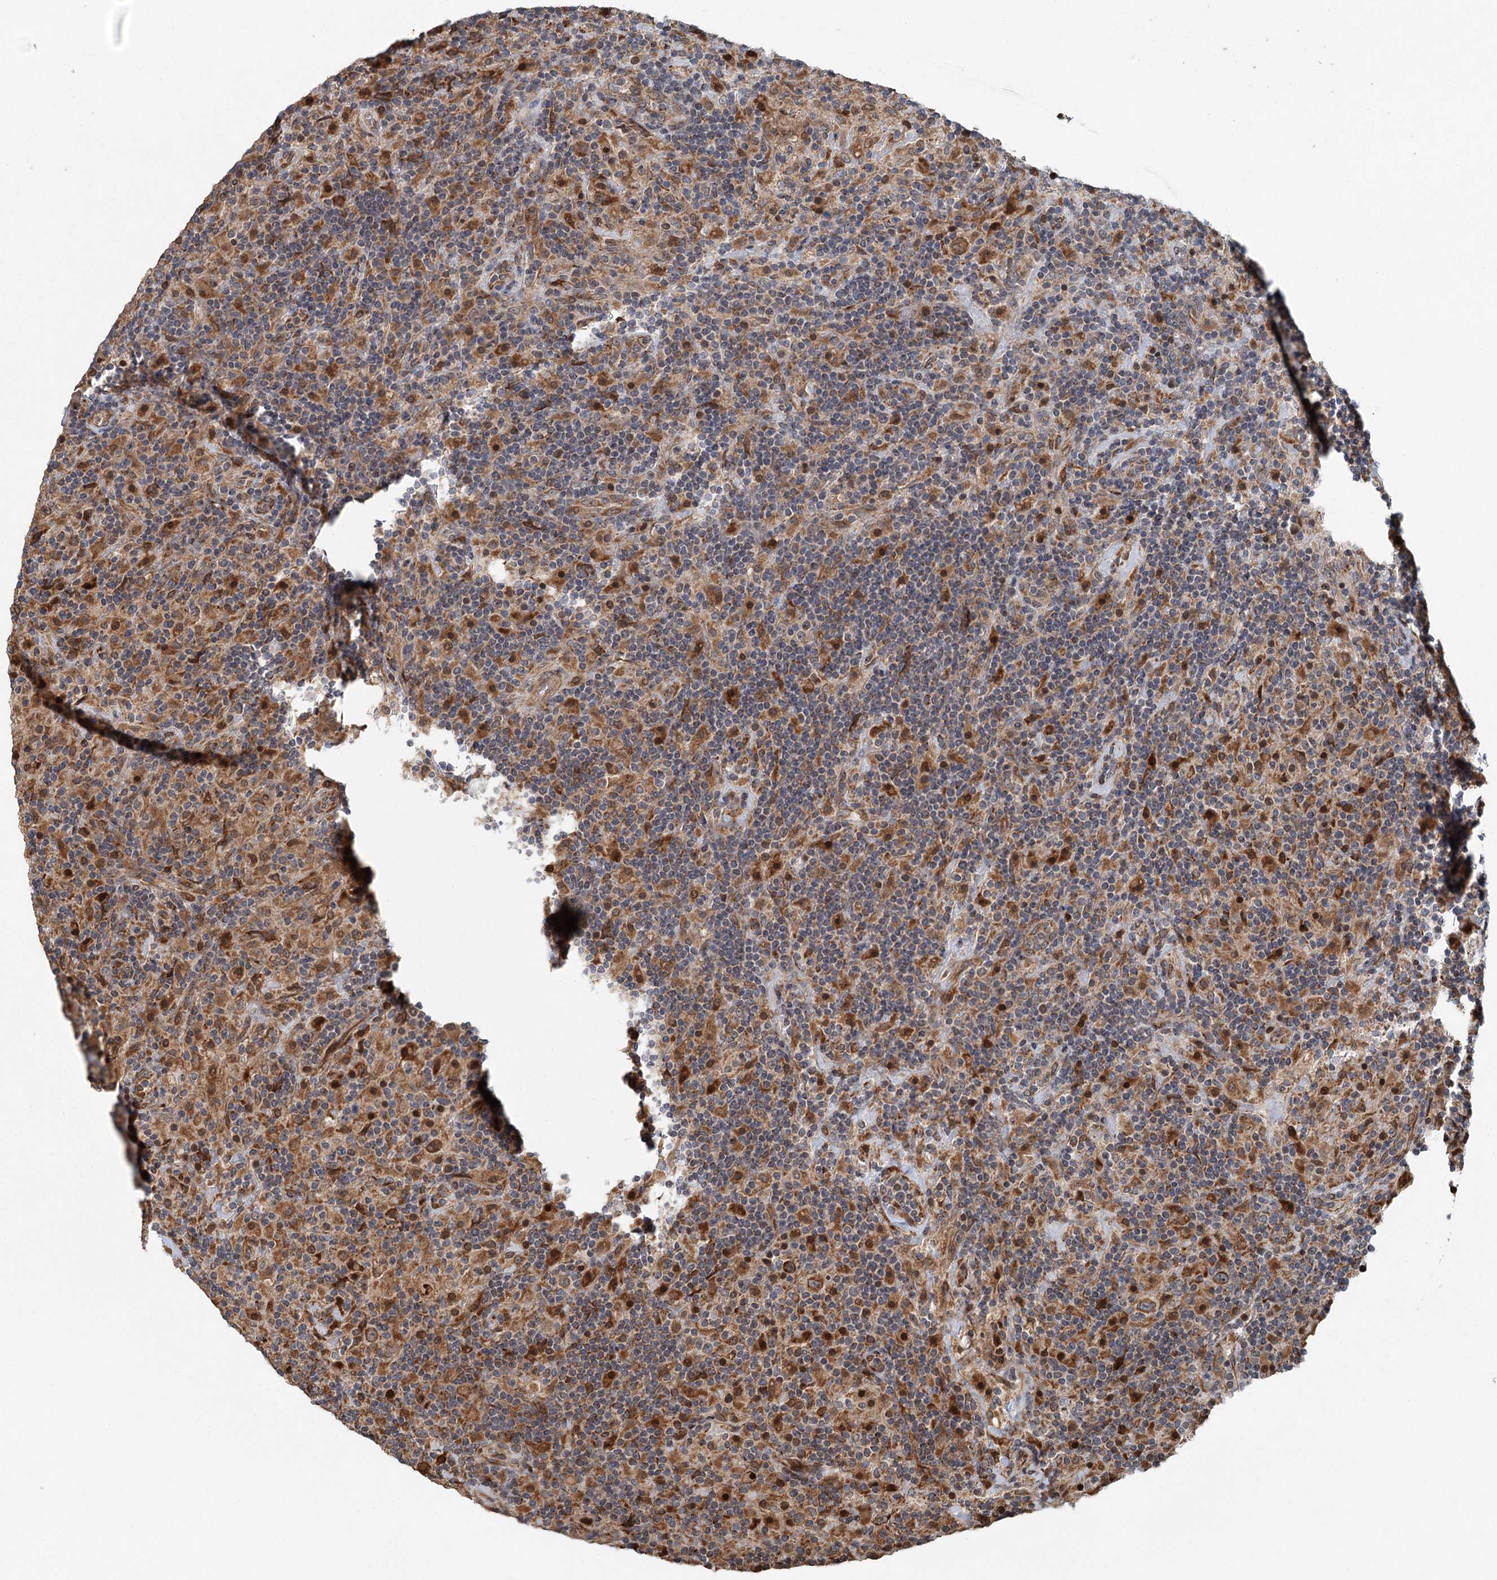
{"staining": {"intensity": "moderate", "quantity": ">75%", "location": "cytoplasmic/membranous"}, "tissue": "lymphoma", "cell_type": "Tumor cells", "image_type": "cancer", "snomed": [{"axis": "morphology", "description": "Hodgkin's disease, NOS"}, {"axis": "topography", "description": "Lymph node"}], "caption": "Protein expression by IHC displays moderate cytoplasmic/membranous positivity in approximately >75% of tumor cells in Hodgkin's disease.", "gene": "SRPX2", "patient": {"sex": "male", "age": 70}}